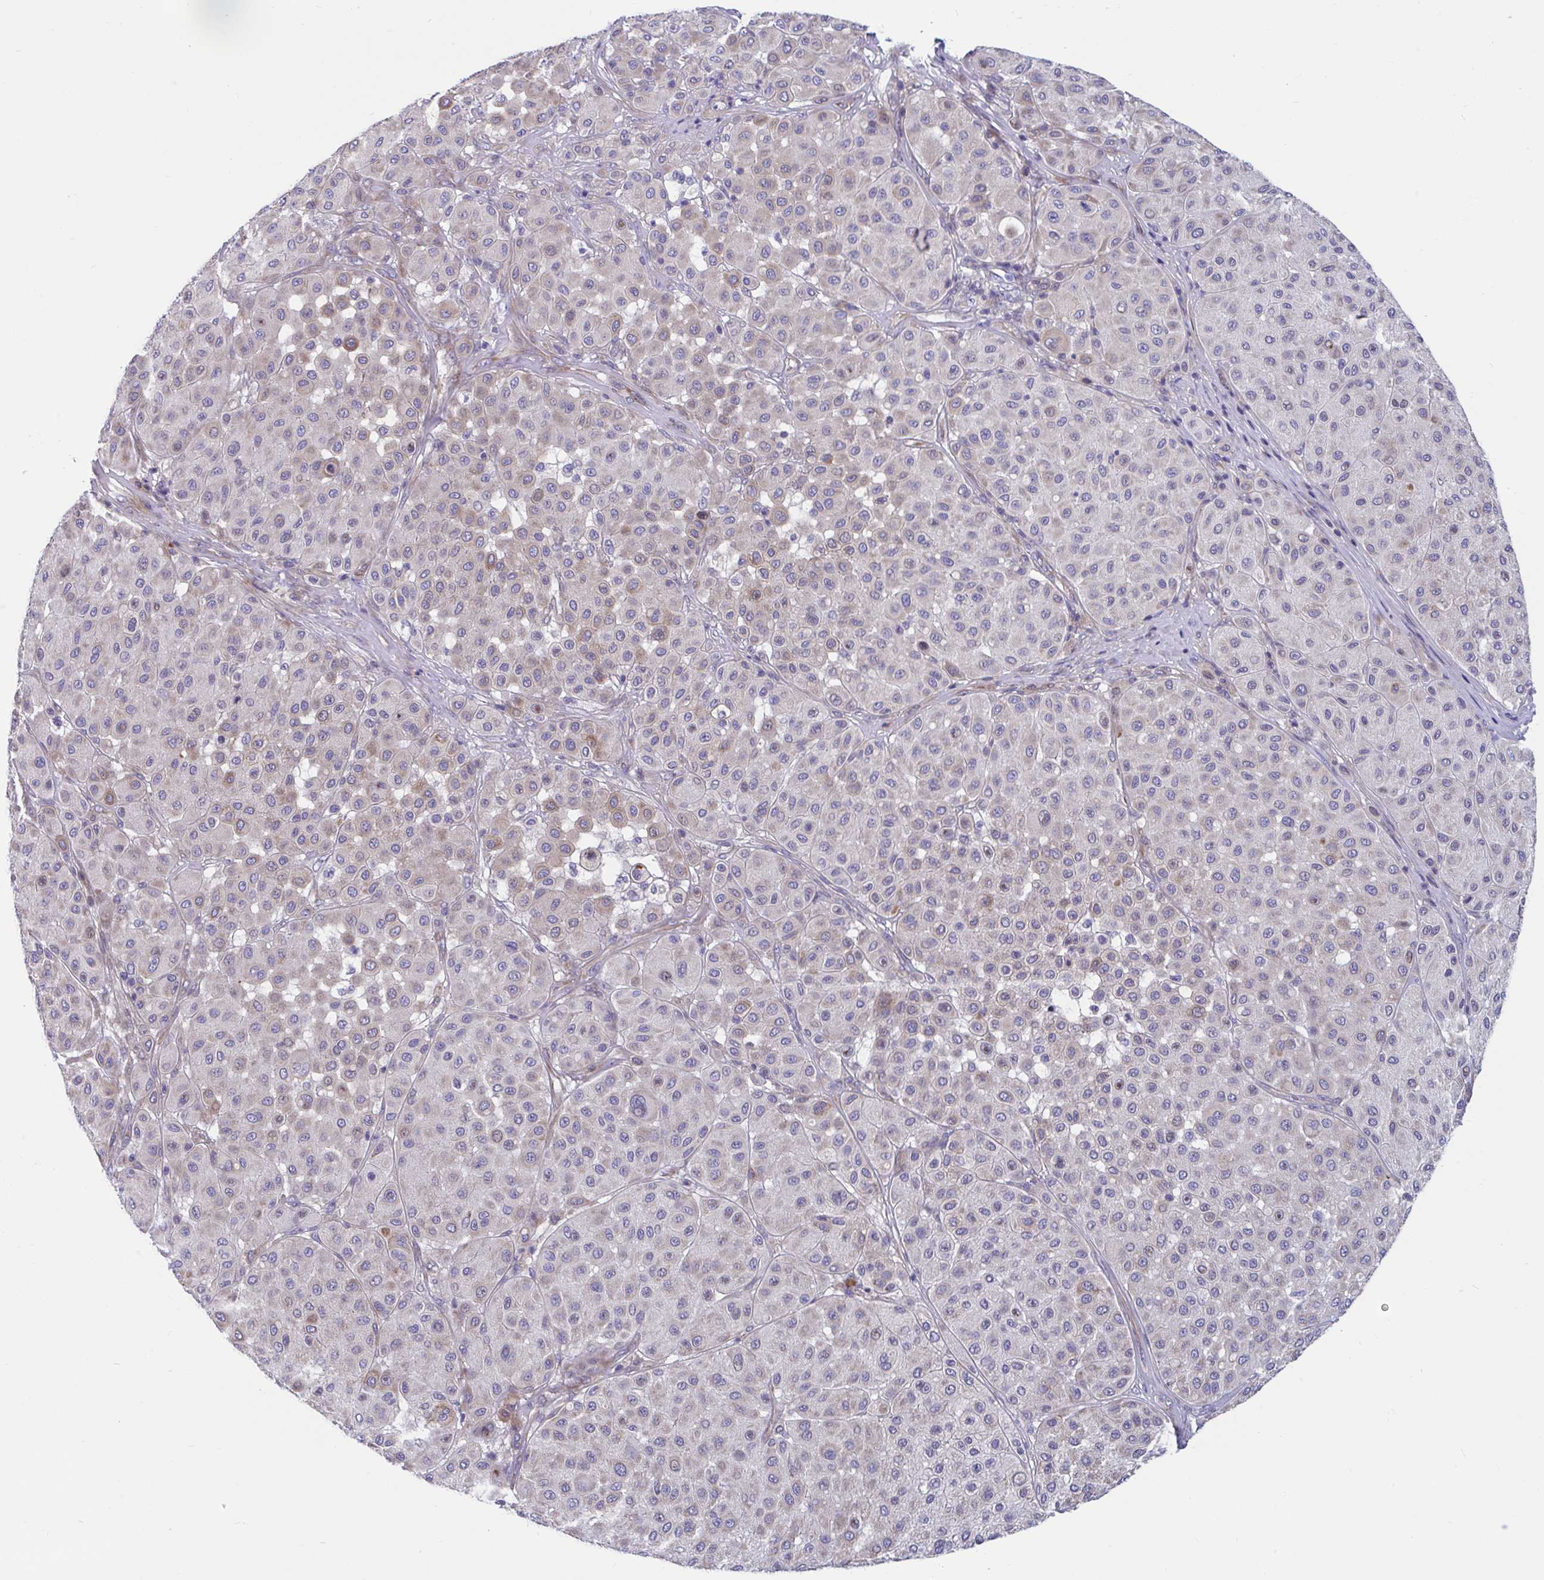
{"staining": {"intensity": "weak", "quantity": "<25%", "location": "cytoplasmic/membranous"}, "tissue": "melanoma", "cell_type": "Tumor cells", "image_type": "cancer", "snomed": [{"axis": "morphology", "description": "Malignant melanoma, Metastatic site"}, {"axis": "topography", "description": "Smooth muscle"}], "caption": "Micrograph shows no significant protein staining in tumor cells of melanoma.", "gene": "WBP1", "patient": {"sex": "male", "age": 41}}